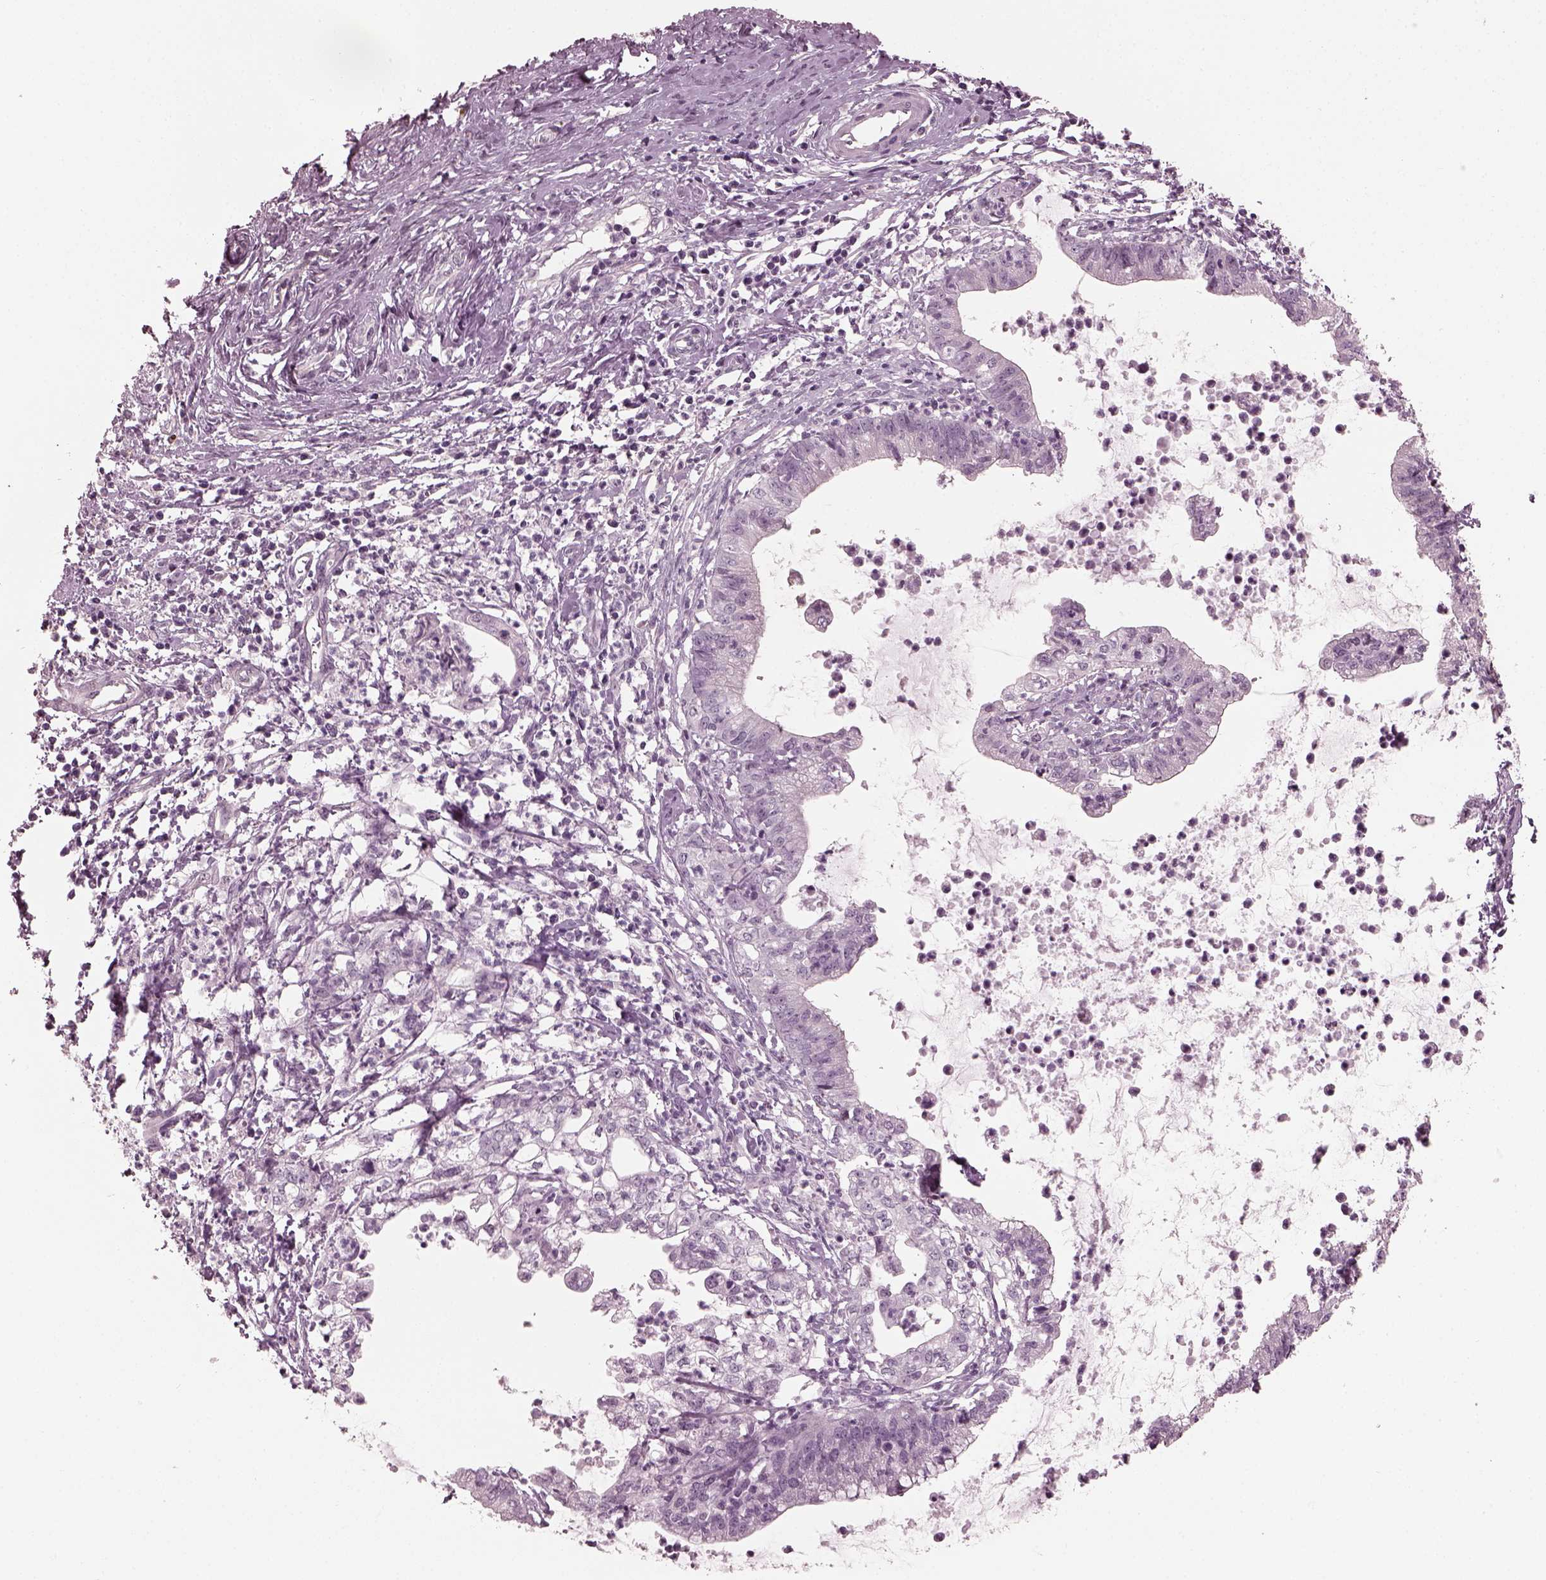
{"staining": {"intensity": "negative", "quantity": "none", "location": "none"}, "tissue": "cervical cancer", "cell_type": "Tumor cells", "image_type": "cancer", "snomed": [{"axis": "morphology", "description": "Normal tissue, NOS"}, {"axis": "morphology", "description": "Adenocarcinoma, NOS"}, {"axis": "topography", "description": "Cervix"}], "caption": "There is no significant positivity in tumor cells of cervical cancer (adenocarcinoma). (Brightfield microscopy of DAB (3,3'-diaminobenzidine) immunohistochemistry at high magnification).", "gene": "OPTC", "patient": {"sex": "female", "age": 38}}